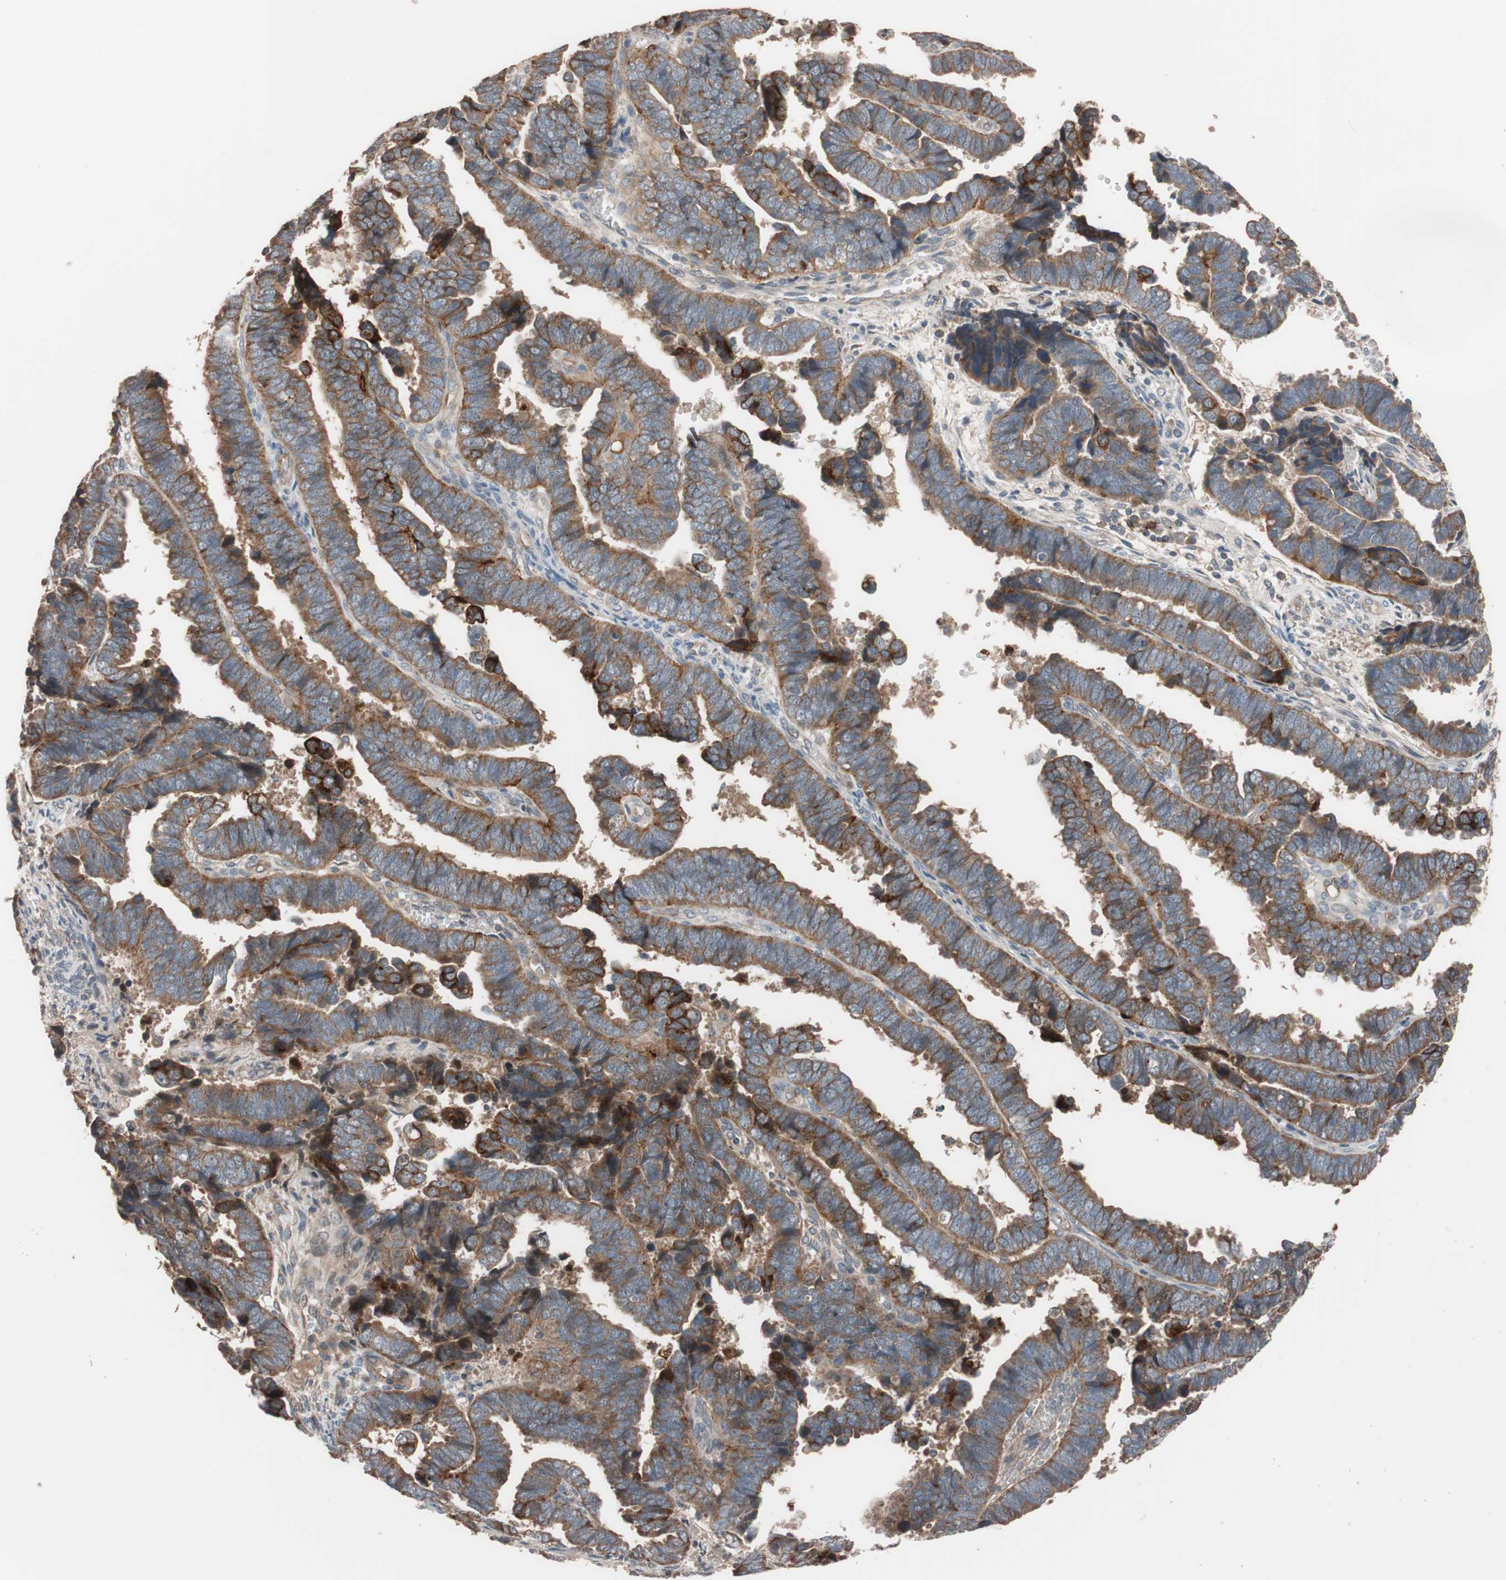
{"staining": {"intensity": "moderate", "quantity": ">75%", "location": "cytoplasmic/membranous"}, "tissue": "endometrial cancer", "cell_type": "Tumor cells", "image_type": "cancer", "snomed": [{"axis": "morphology", "description": "Adenocarcinoma, NOS"}, {"axis": "topography", "description": "Endometrium"}], "caption": "A brown stain highlights moderate cytoplasmic/membranous expression of a protein in human endometrial cancer (adenocarcinoma) tumor cells. Using DAB (brown) and hematoxylin (blue) stains, captured at high magnification using brightfield microscopy.", "gene": "SDC4", "patient": {"sex": "female", "age": 75}}